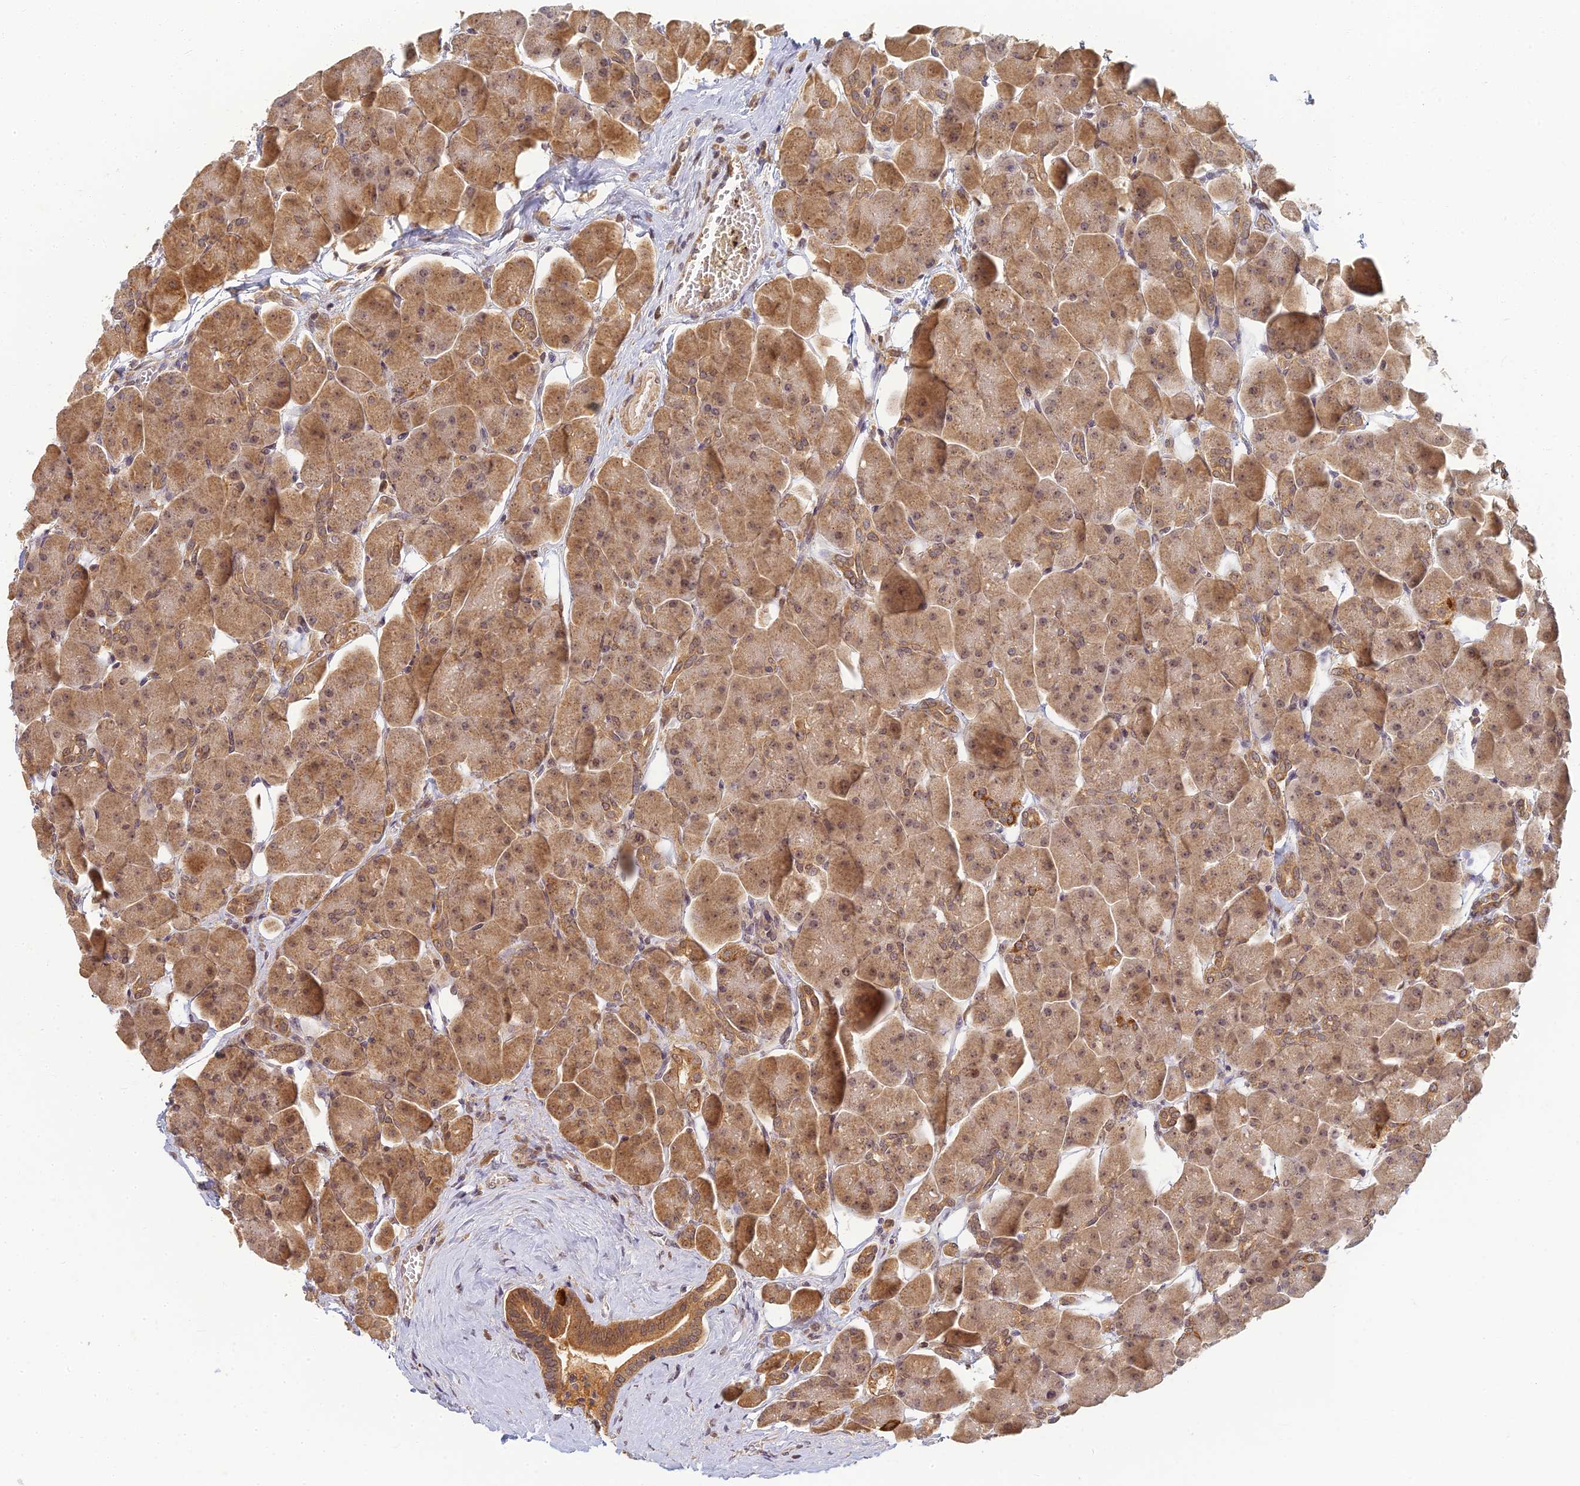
{"staining": {"intensity": "moderate", "quantity": ">75%", "location": "cytoplasmic/membranous,nuclear"}, "tissue": "pancreas", "cell_type": "Exocrine glandular cells", "image_type": "normal", "snomed": [{"axis": "morphology", "description": "Normal tissue, NOS"}, {"axis": "topography", "description": "Pancreas"}], "caption": "DAB immunohistochemical staining of unremarkable human pancreas demonstrates moderate cytoplasmic/membranous,nuclear protein expression in about >75% of exocrine glandular cells.", "gene": "RGL3", "patient": {"sex": "male", "age": 66}}